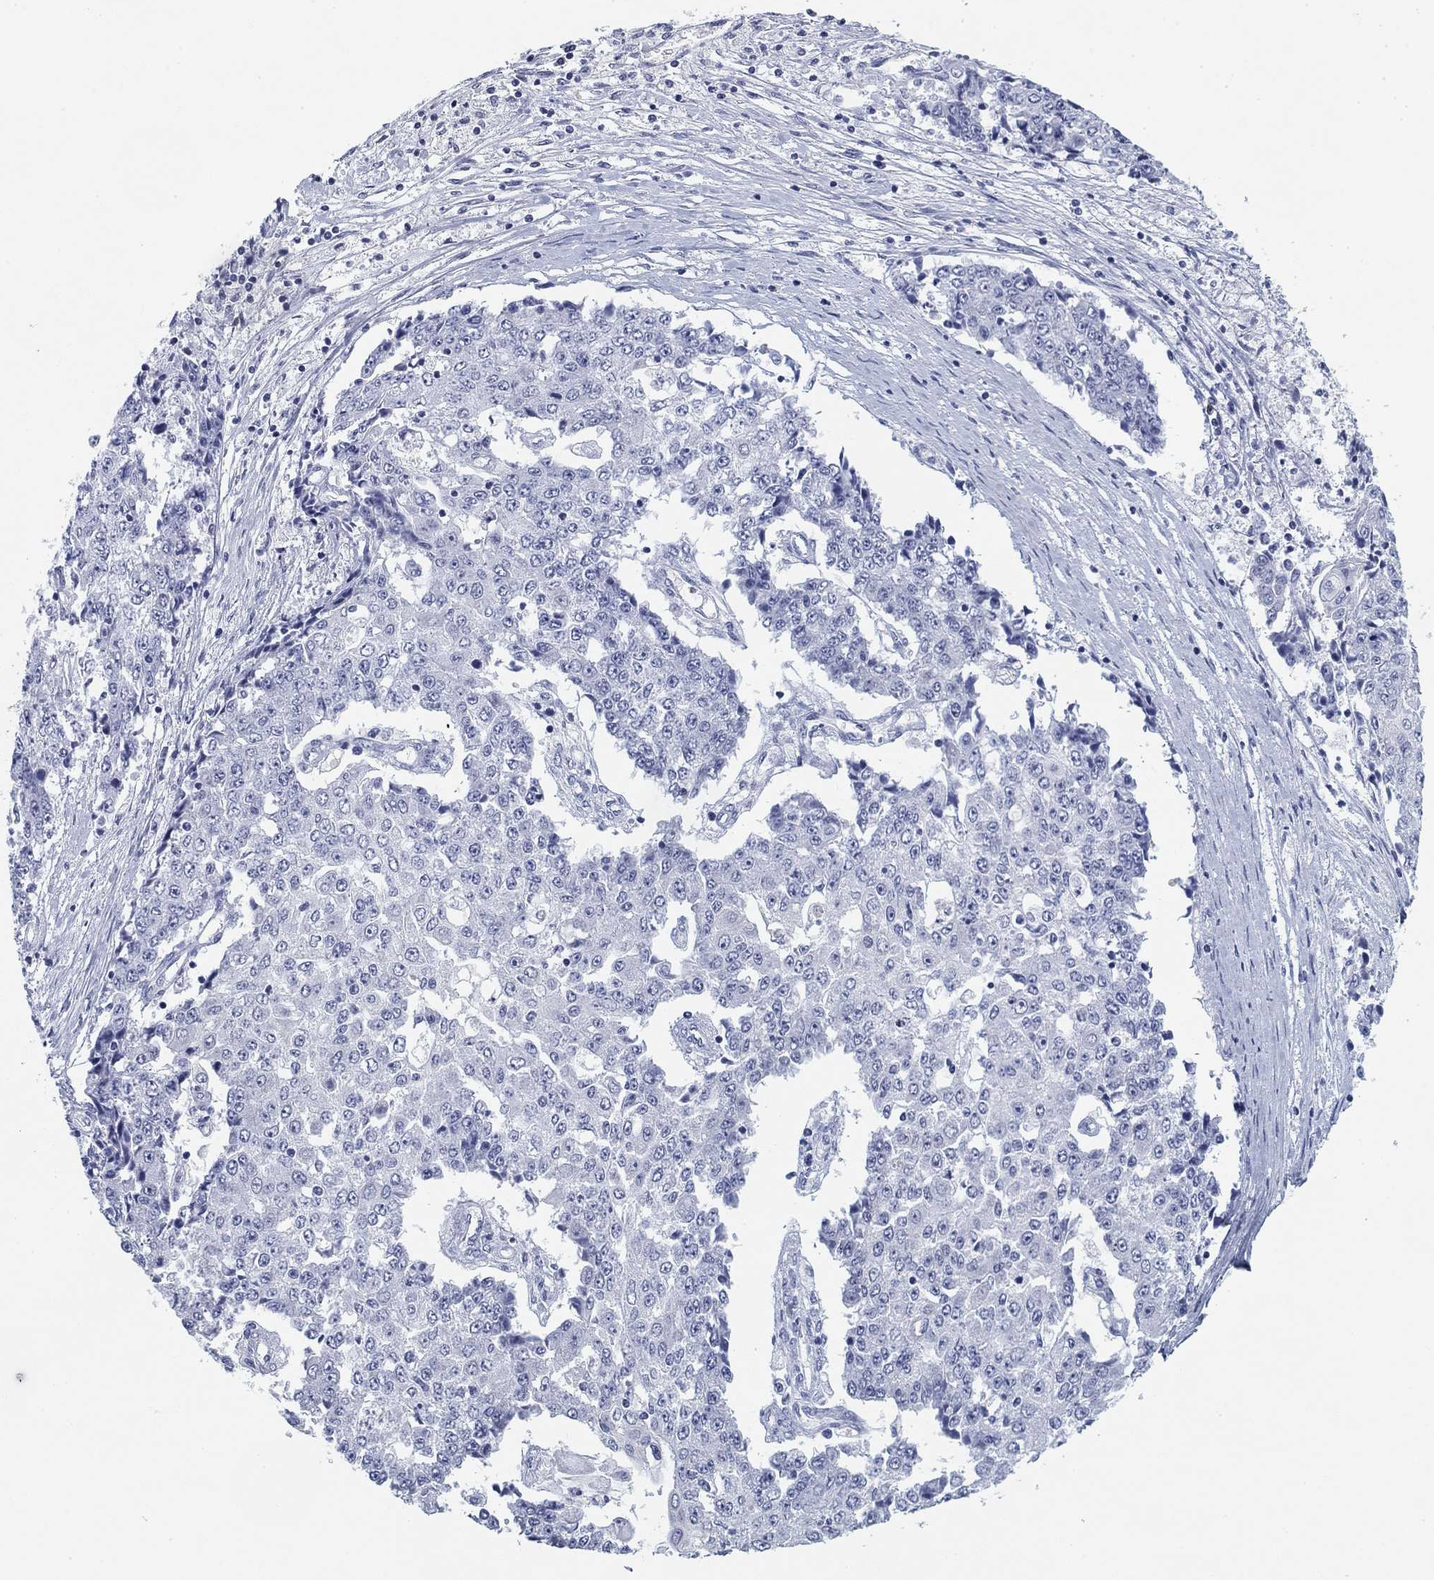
{"staining": {"intensity": "negative", "quantity": "none", "location": "none"}, "tissue": "ovarian cancer", "cell_type": "Tumor cells", "image_type": "cancer", "snomed": [{"axis": "morphology", "description": "Carcinoma, endometroid"}, {"axis": "topography", "description": "Ovary"}], "caption": "The image reveals no staining of tumor cells in ovarian cancer.", "gene": "CD79B", "patient": {"sex": "female", "age": 42}}